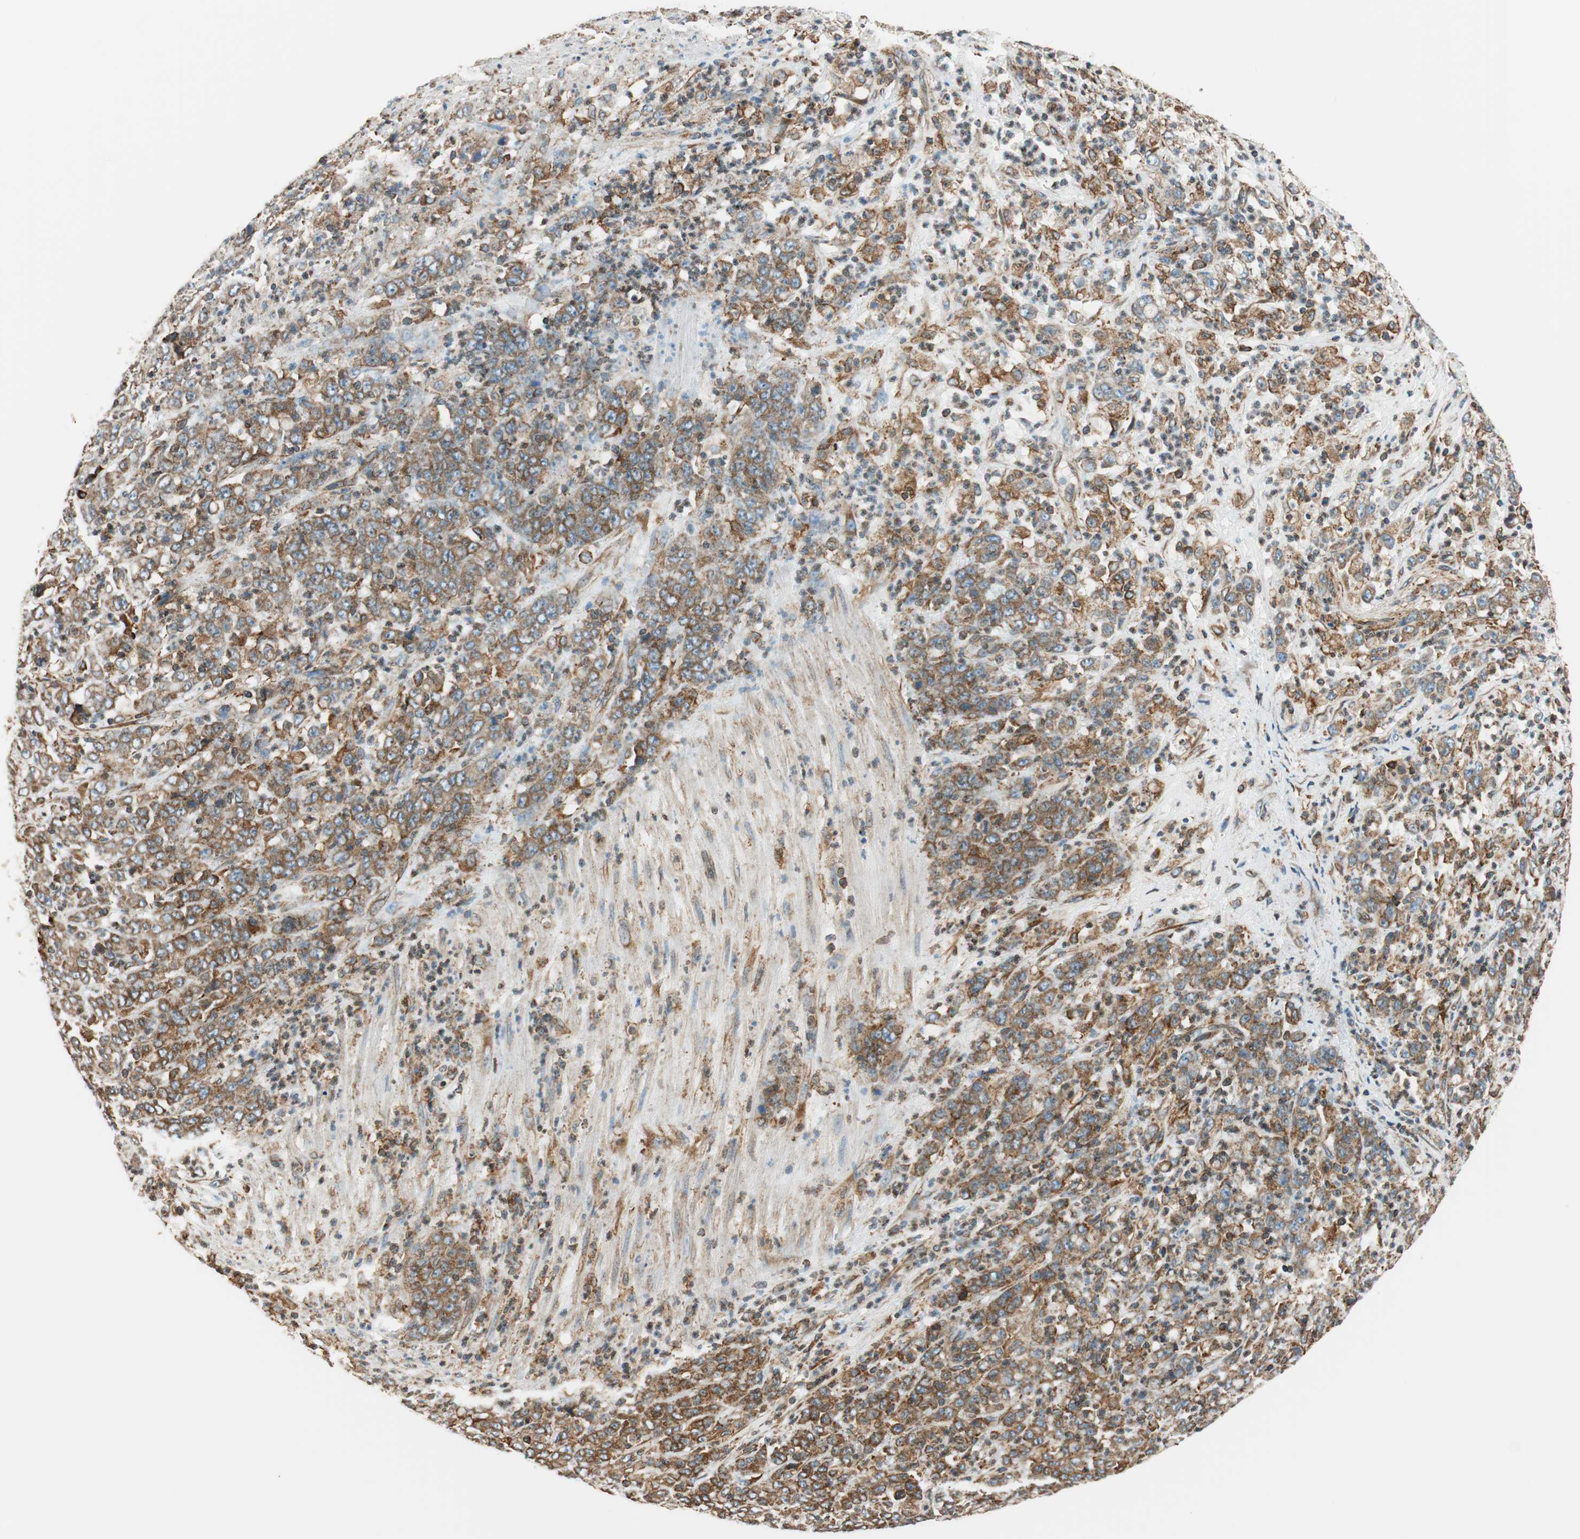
{"staining": {"intensity": "moderate", "quantity": ">75%", "location": "cytoplasmic/membranous"}, "tissue": "stomach cancer", "cell_type": "Tumor cells", "image_type": "cancer", "snomed": [{"axis": "morphology", "description": "Adenocarcinoma, NOS"}, {"axis": "topography", "description": "Stomach, lower"}], "caption": "Stomach cancer (adenocarcinoma) was stained to show a protein in brown. There is medium levels of moderate cytoplasmic/membranous positivity in about >75% of tumor cells. Using DAB (3,3'-diaminobenzidine) (brown) and hematoxylin (blue) stains, captured at high magnification using brightfield microscopy.", "gene": "PRKCSH", "patient": {"sex": "female", "age": 71}}